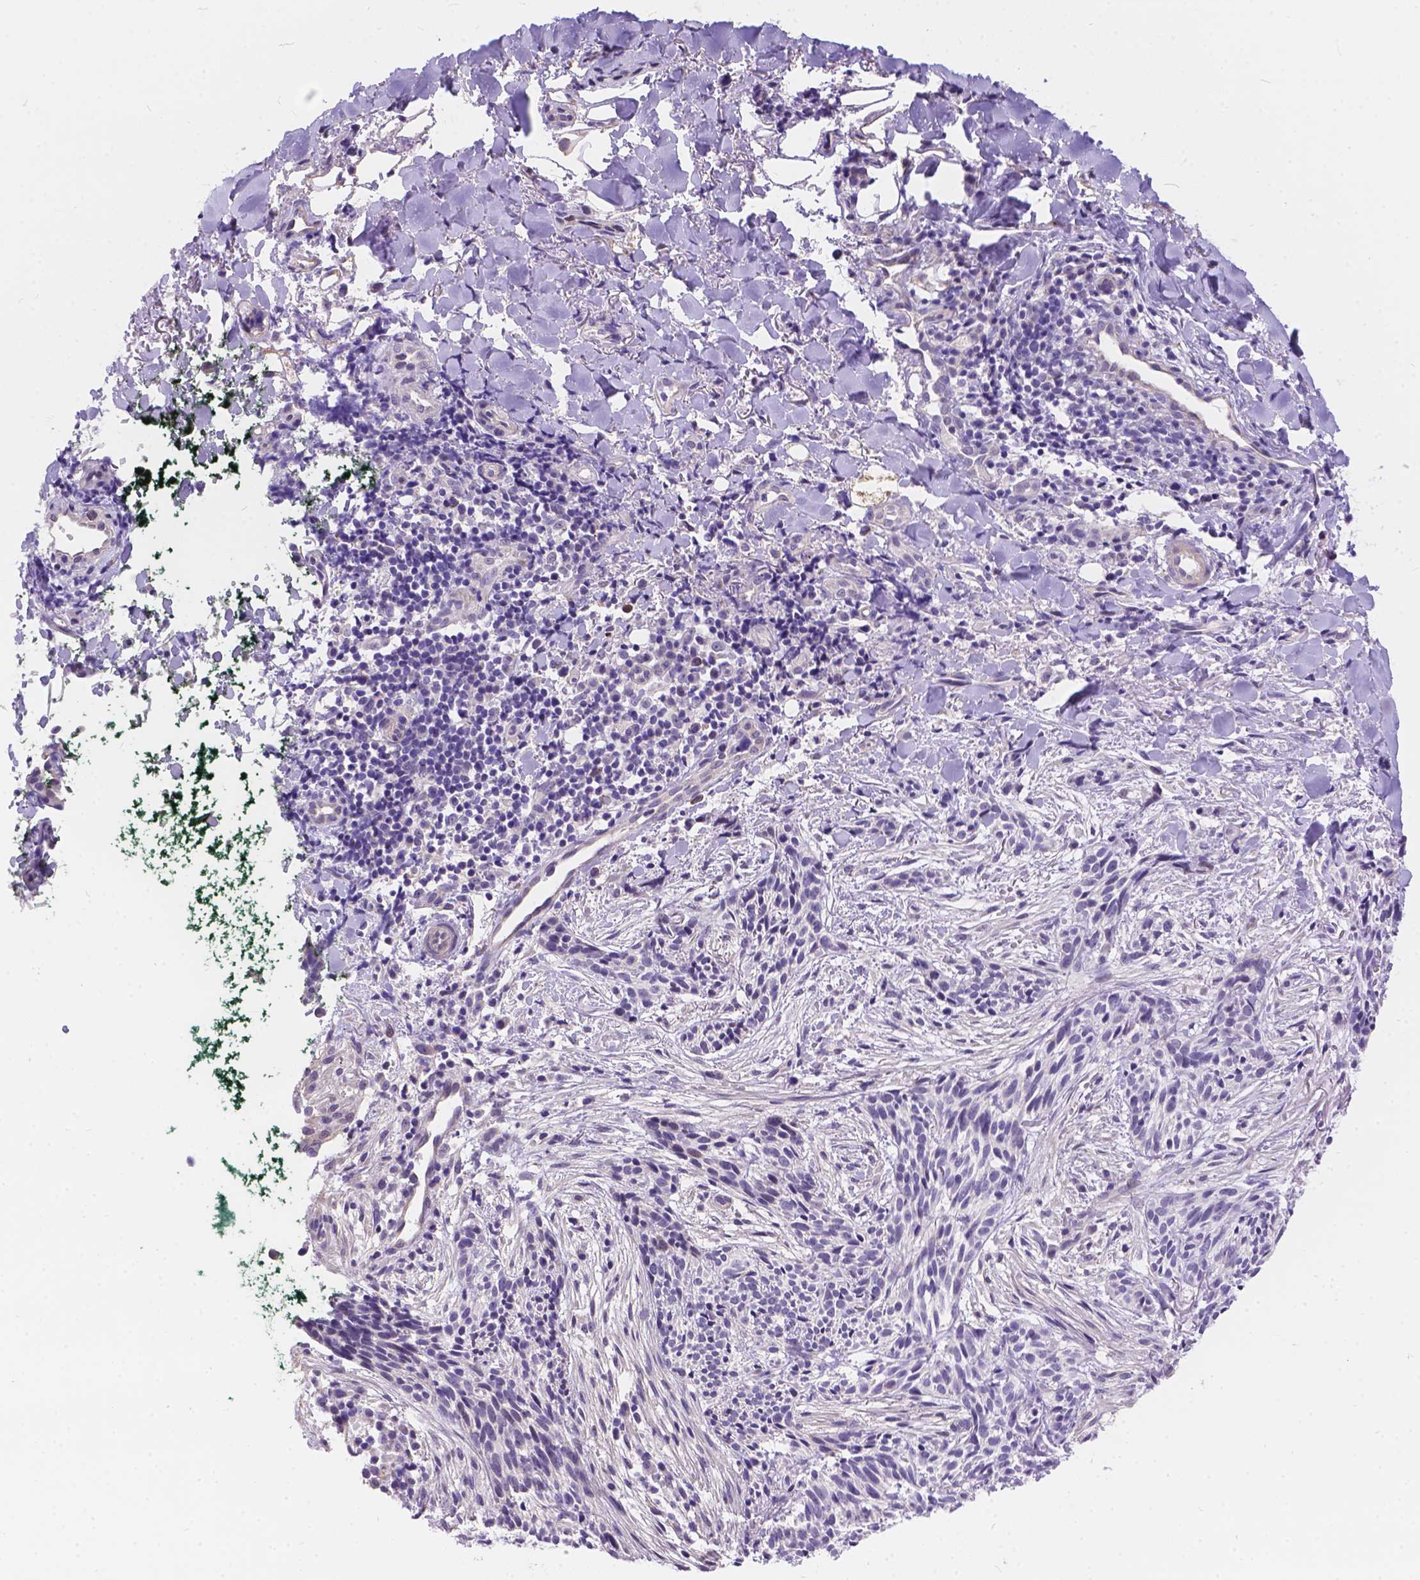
{"staining": {"intensity": "negative", "quantity": "none", "location": "none"}, "tissue": "skin cancer", "cell_type": "Tumor cells", "image_type": "cancer", "snomed": [{"axis": "morphology", "description": "Basal cell carcinoma"}, {"axis": "topography", "description": "Skin"}], "caption": "Tumor cells are negative for brown protein staining in skin cancer.", "gene": "DLEC1", "patient": {"sex": "male", "age": 71}}